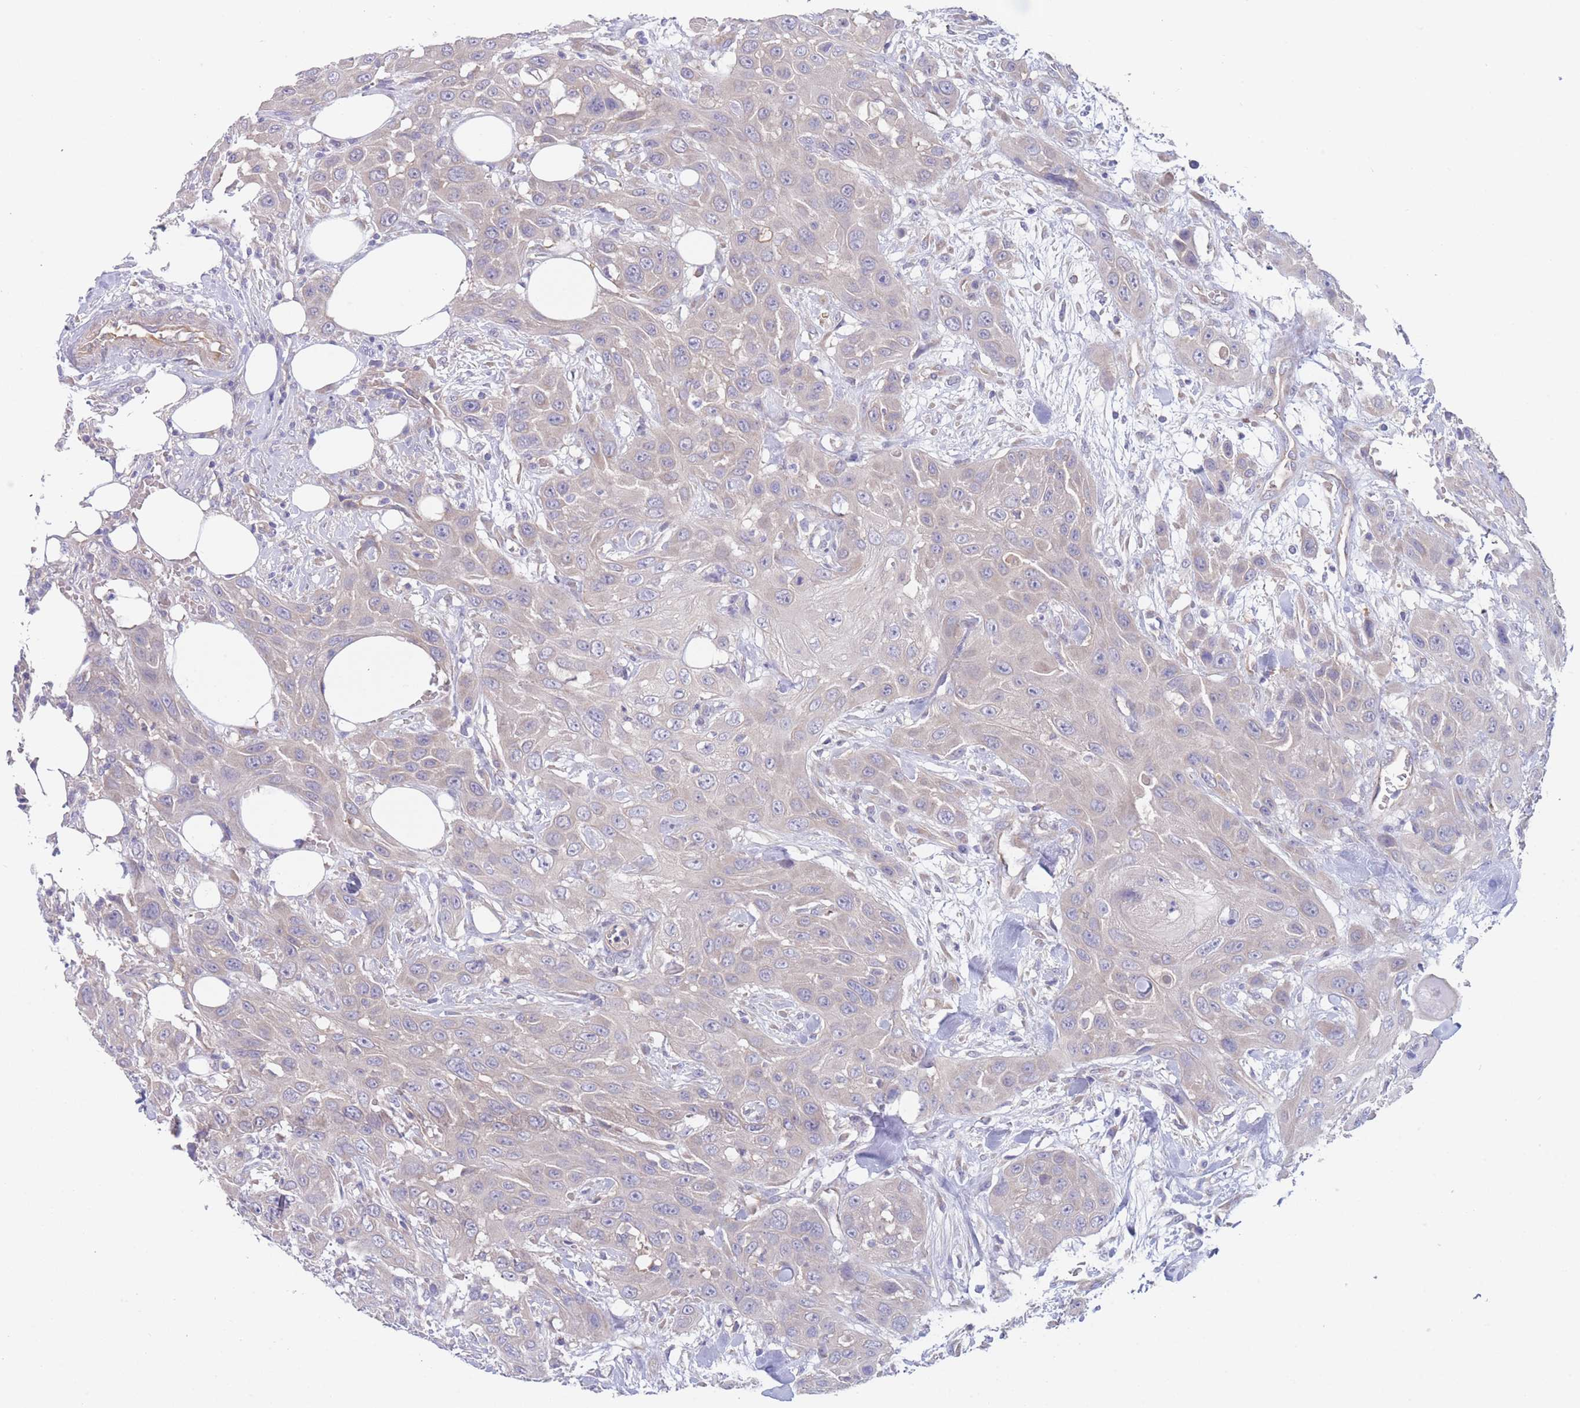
{"staining": {"intensity": "negative", "quantity": "none", "location": "none"}, "tissue": "head and neck cancer", "cell_type": "Tumor cells", "image_type": "cancer", "snomed": [{"axis": "morphology", "description": "Squamous cell carcinoma, NOS"}, {"axis": "topography", "description": "Head-Neck"}], "caption": "High power microscopy photomicrograph of an immunohistochemistry (IHC) photomicrograph of head and neck squamous cell carcinoma, revealing no significant positivity in tumor cells.", "gene": "ZNF281", "patient": {"sex": "male", "age": 81}}